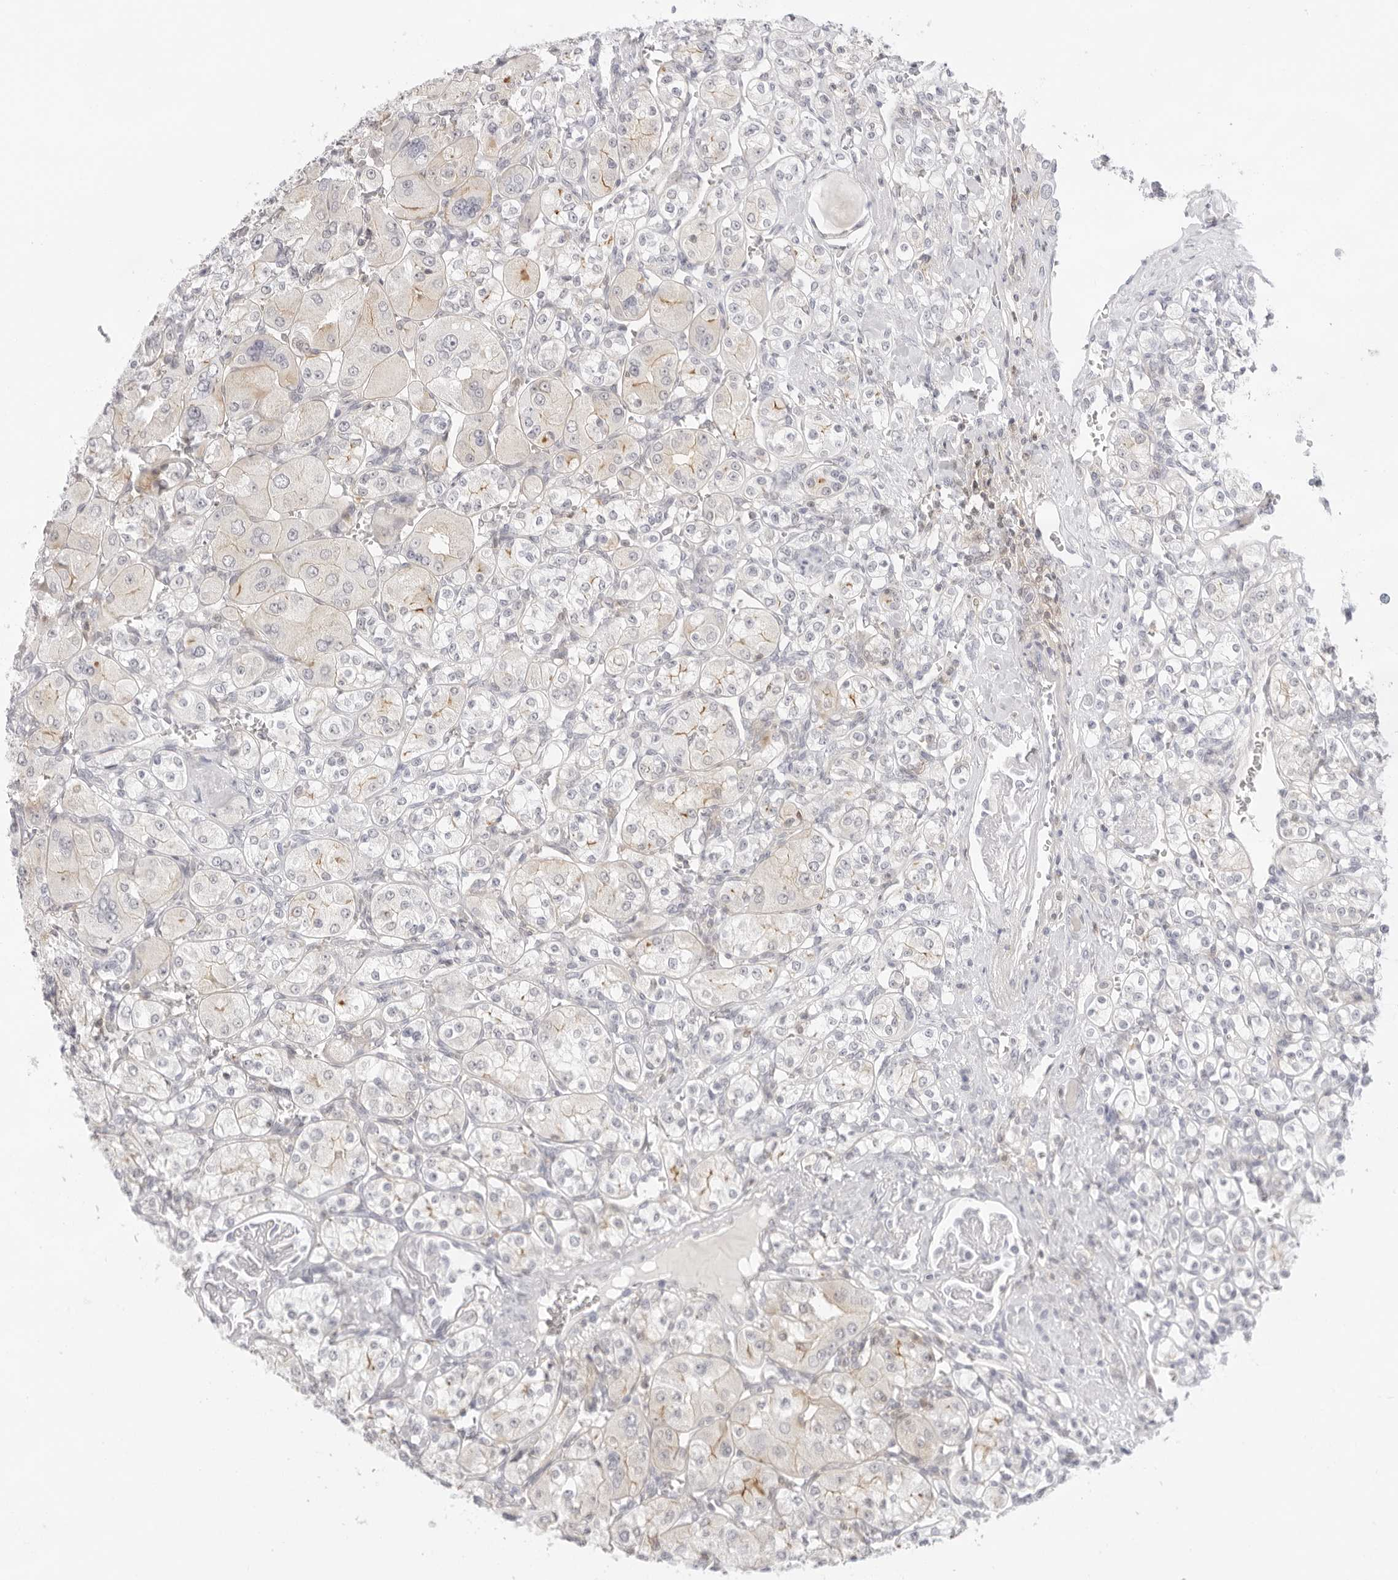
{"staining": {"intensity": "weak", "quantity": "<25%", "location": "cytoplasmic/membranous"}, "tissue": "renal cancer", "cell_type": "Tumor cells", "image_type": "cancer", "snomed": [{"axis": "morphology", "description": "Adenocarcinoma, NOS"}, {"axis": "topography", "description": "Kidney"}], "caption": "Immunohistochemistry (IHC) histopathology image of neoplastic tissue: renal adenocarcinoma stained with DAB displays no significant protein expression in tumor cells.", "gene": "TNFRSF14", "patient": {"sex": "male", "age": 77}}